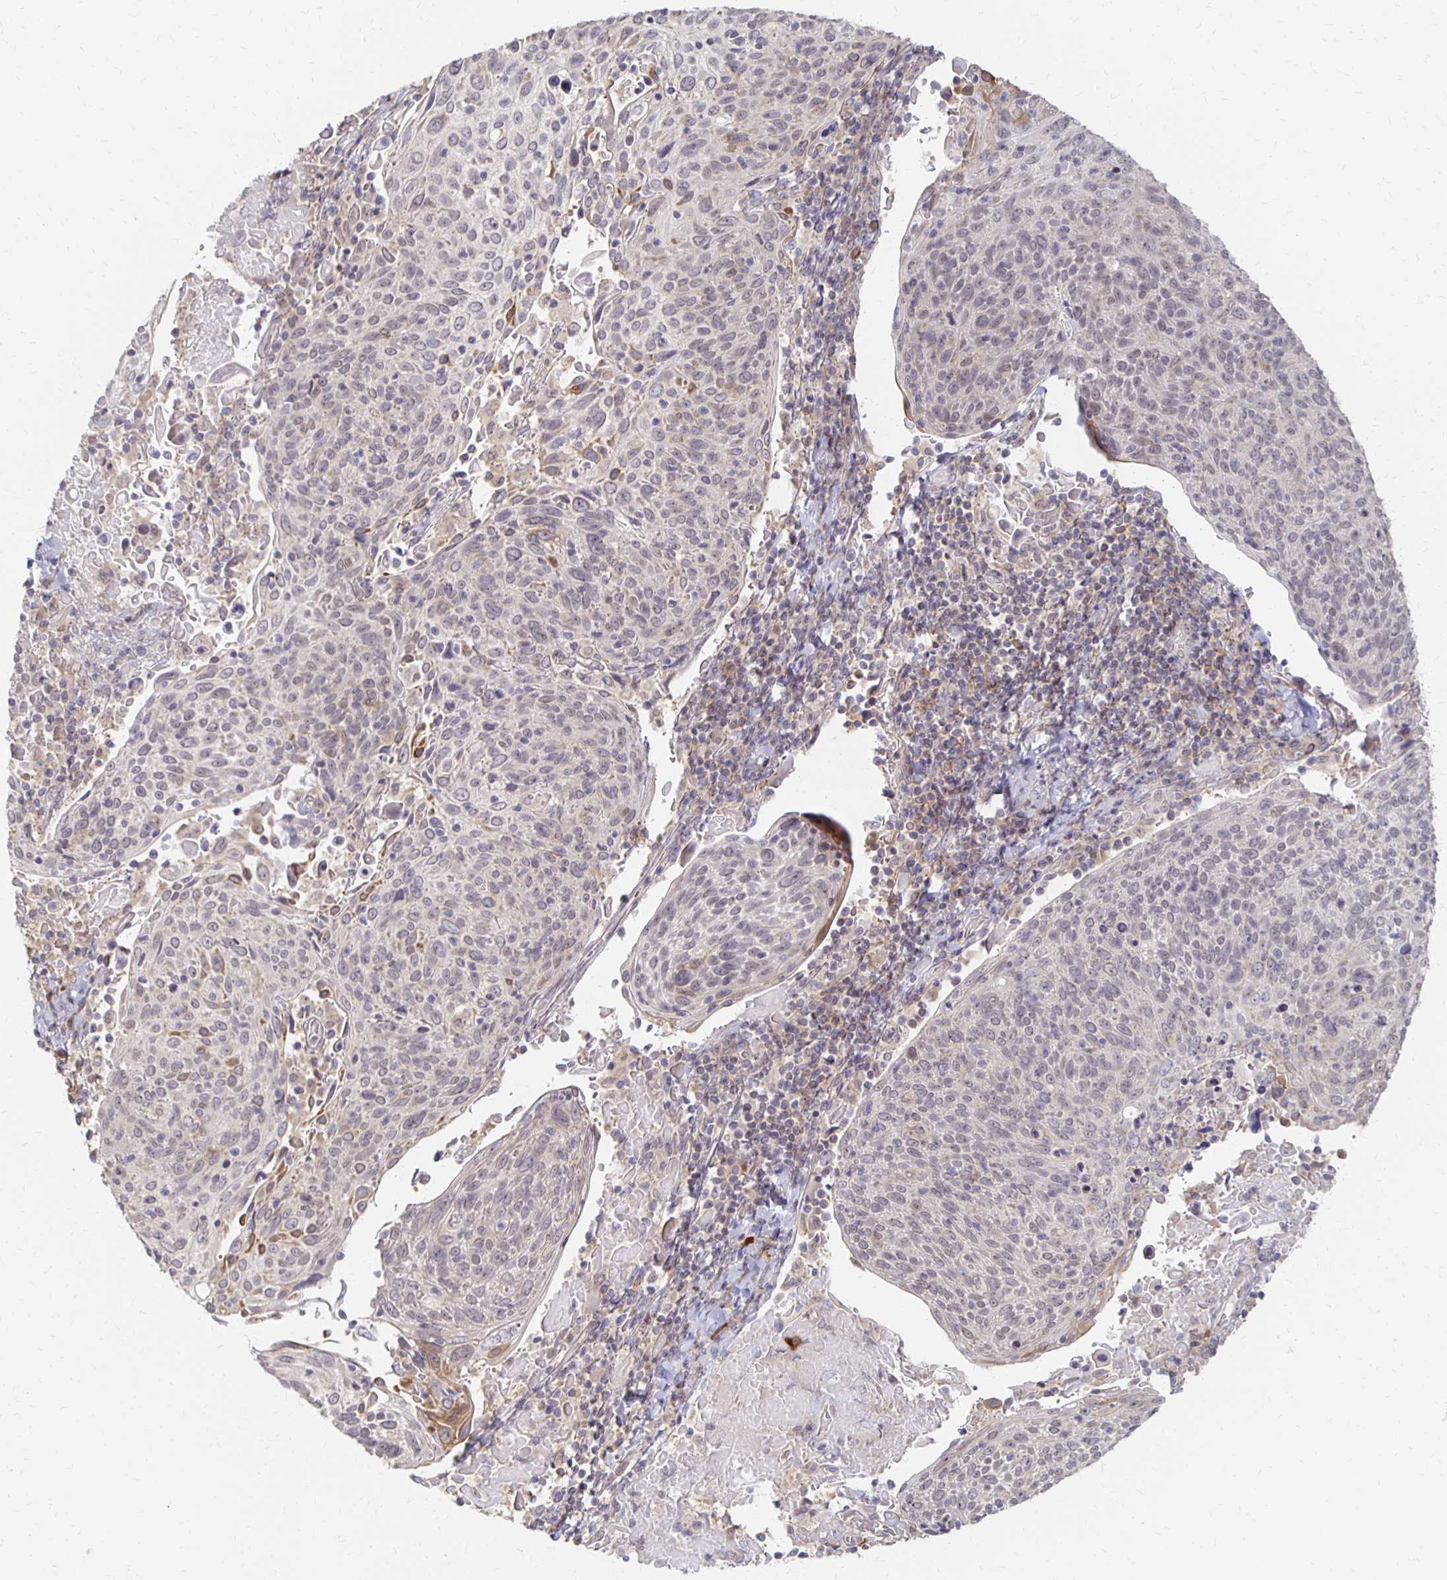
{"staining": {"intensity": "moderate", "quantity": "<25%", "location": "cytoplasmic/membranous"}, "tissue": "cervical cancer", "cell_type": "Tumor cells", "image_type": "cancer", "snomed": [{"axis": "morphology", "description": "Squamous cell carcinoma, NOS"}, {"axis": "topography", "description": "Cervix"}], "caption": "This photomicrograph shows IHC staining of human cervical squamous cell carcinoma, with low moderate cytoplasmic/membranous expression in about <25% of tumor cells.", "gene": "PRKCB", "patient": {"sex": "female", "age": 61}}